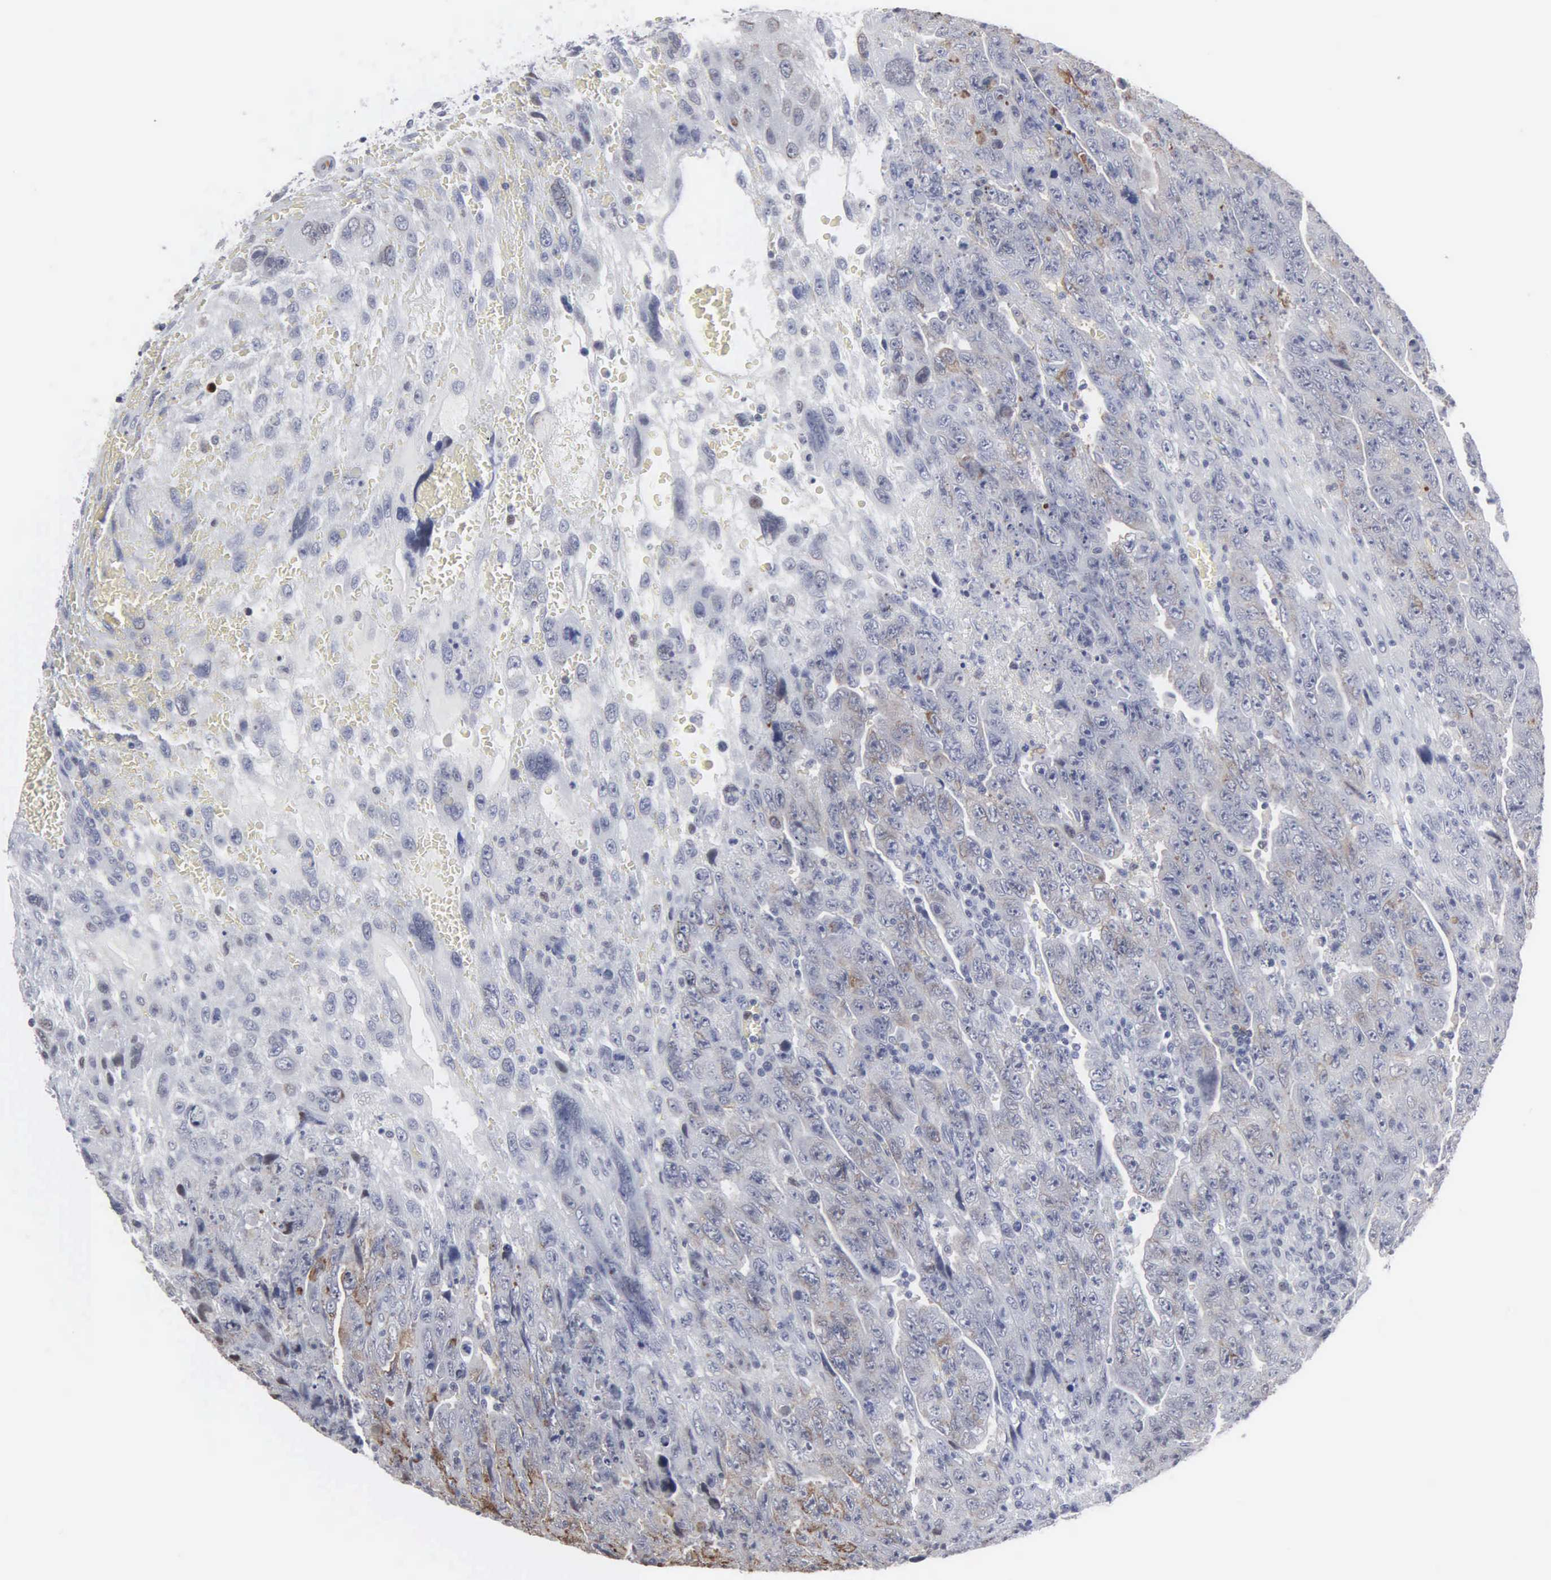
{"staining": {"intensity": "negative", "quantity": "none", "location": "none"}, "tissue": "testis cancer", "cell_type": "Tumor cells", "image_type": "cancer", "snomed": [{"axis": "morphology", "description": "Carcinoma, Embryonal, NOS"}, {"axis": "topography", "description": "Testis"}], "caption": "Immunohistochemistry (IHC) histopathology image of human embryonal carcinoma (testis) stained for a protein (brown), which shows no expression in tumor cells. (DAB immunohistochemistry (IHC), high magnification).", "gene": "SPIN3", "patient": {"sex": "male", "age": 28}}